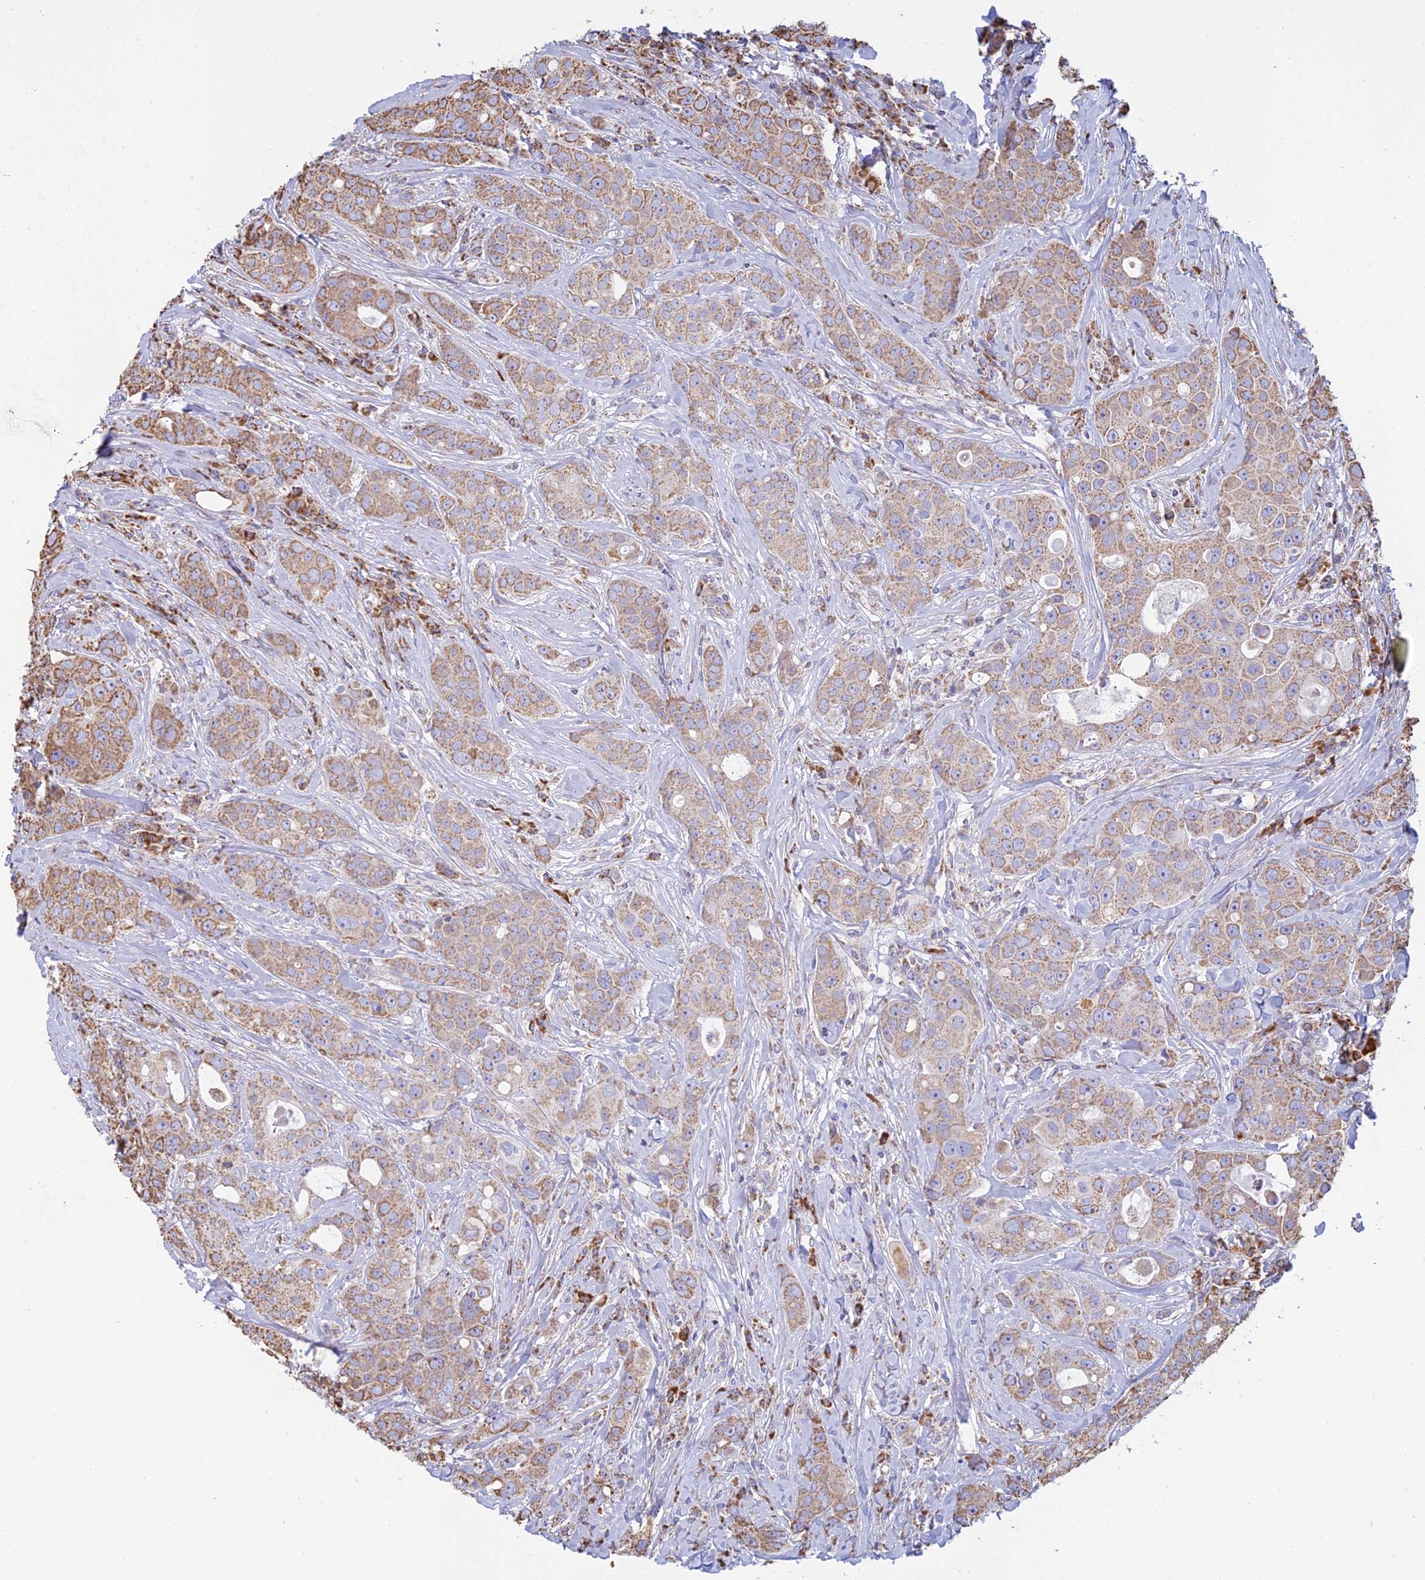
{"staining": {"intensity": "moderate", "quantity": ">75%", "location": "cytoplasmic/membranous"}, "tissue": "breast cancer", "cell_type": "Tumor cells", "image_type": "cancer", "snomed": [{"axis": "morphology", "description": "Duct carcinoma"}, {"axis": "topography", "description": "Breast"}], "caption": "Breast infiltrating ductal carcinoma stained with a brown dye exhibits moderate cytoplasmic/membranous positive positivity in about >75% of tumor cells.", "gene": "OR2W3", "patient": {"sex": "female", "age": 43}}